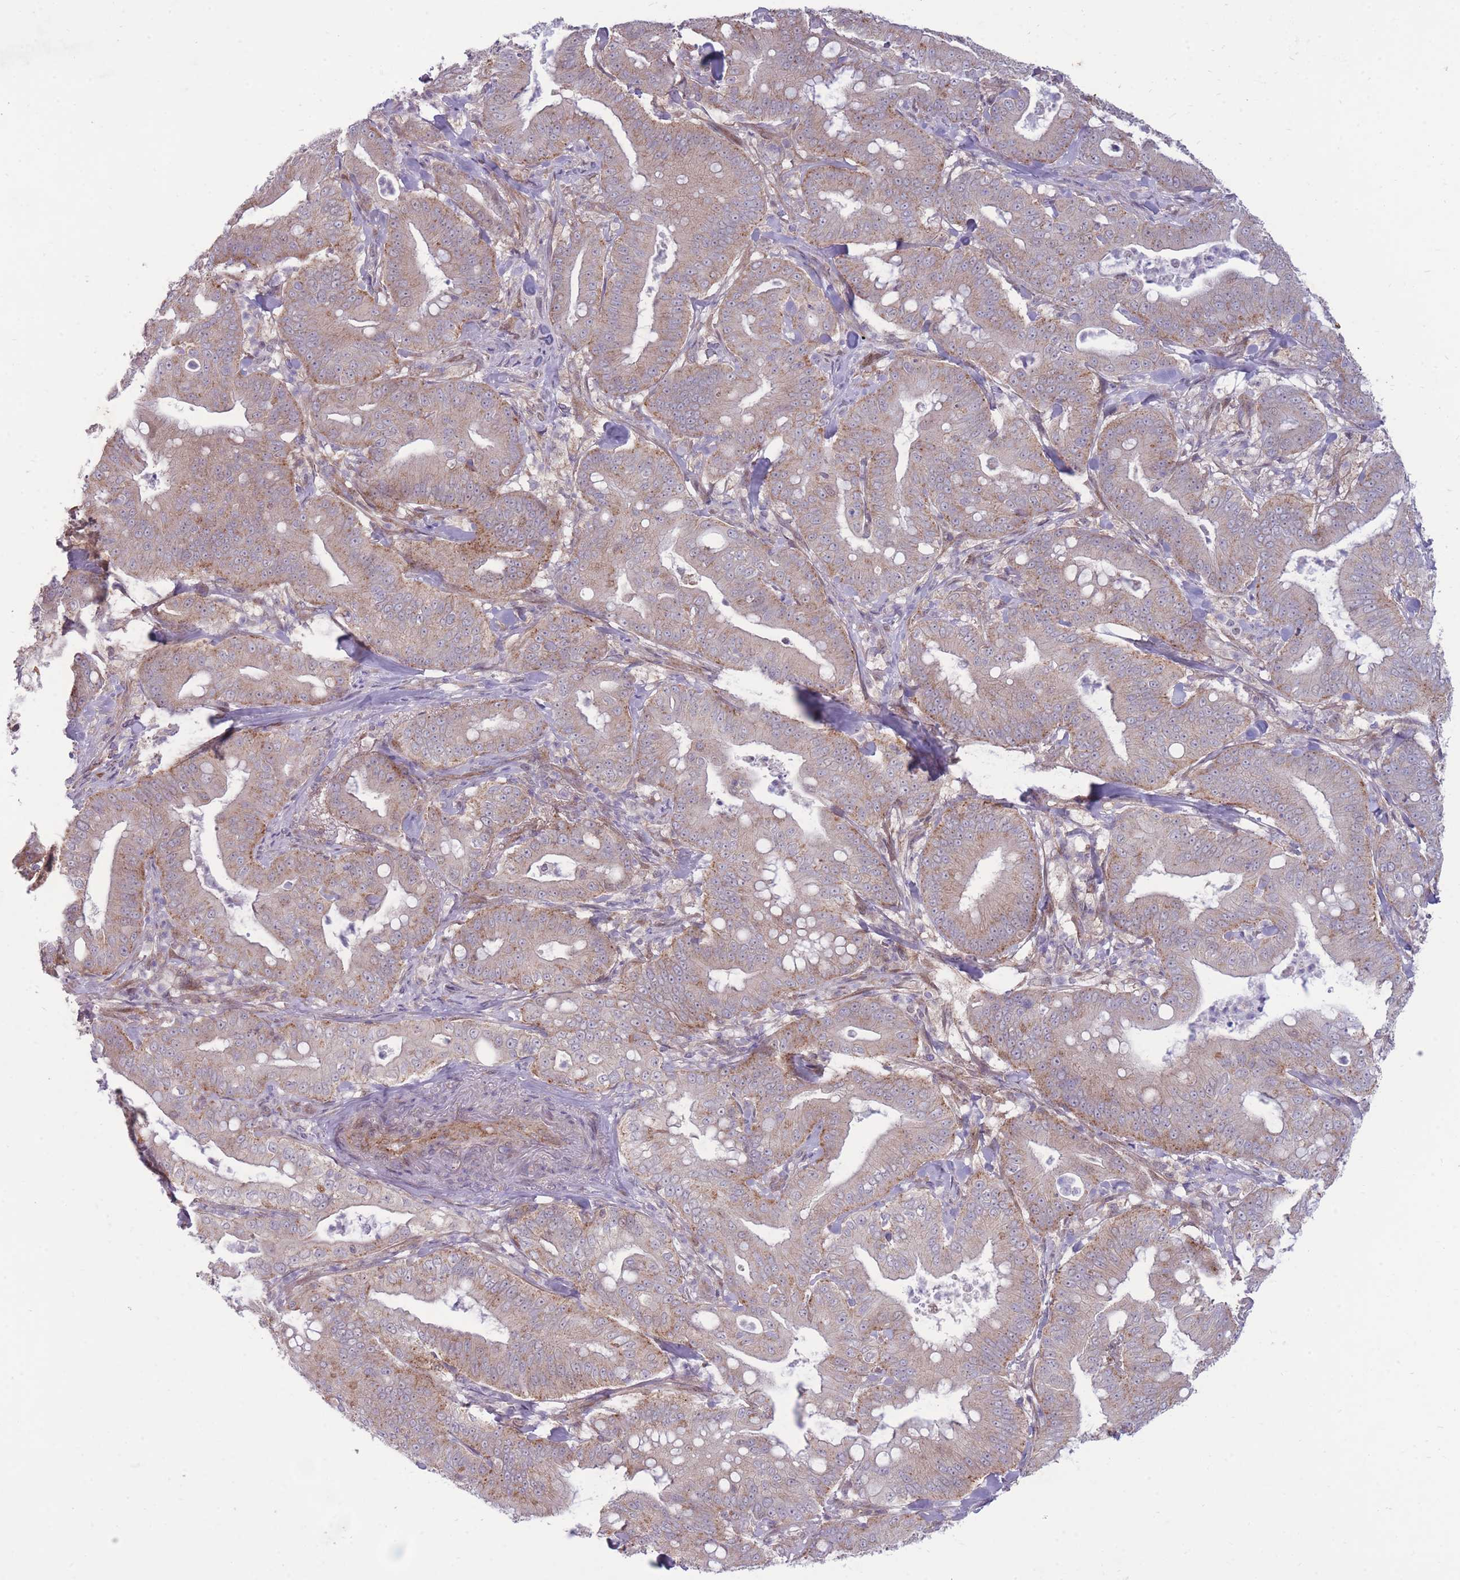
{"staining": {"intensity": "weak", "quantity": "25%-75%", "location": "cytoplasmic/membranous"}, "tissue": "pancreatic cancer", "cell_type": "Tumor cells", "image_type": "cancer", "snomed": [{"axis": "morphology", "description": "Adenocarcinoma, NOS"}, {"axis": "topography", "description": "Pancreas"}], "caption": "A histopathology image of human pancreatic adenocarcinoma stained for a protein exhibits weak cytoplasmic/membranous brown staining in tumor cells.", "gene": "RIC8A", "patient": {"sex": "male", "age": 71}}